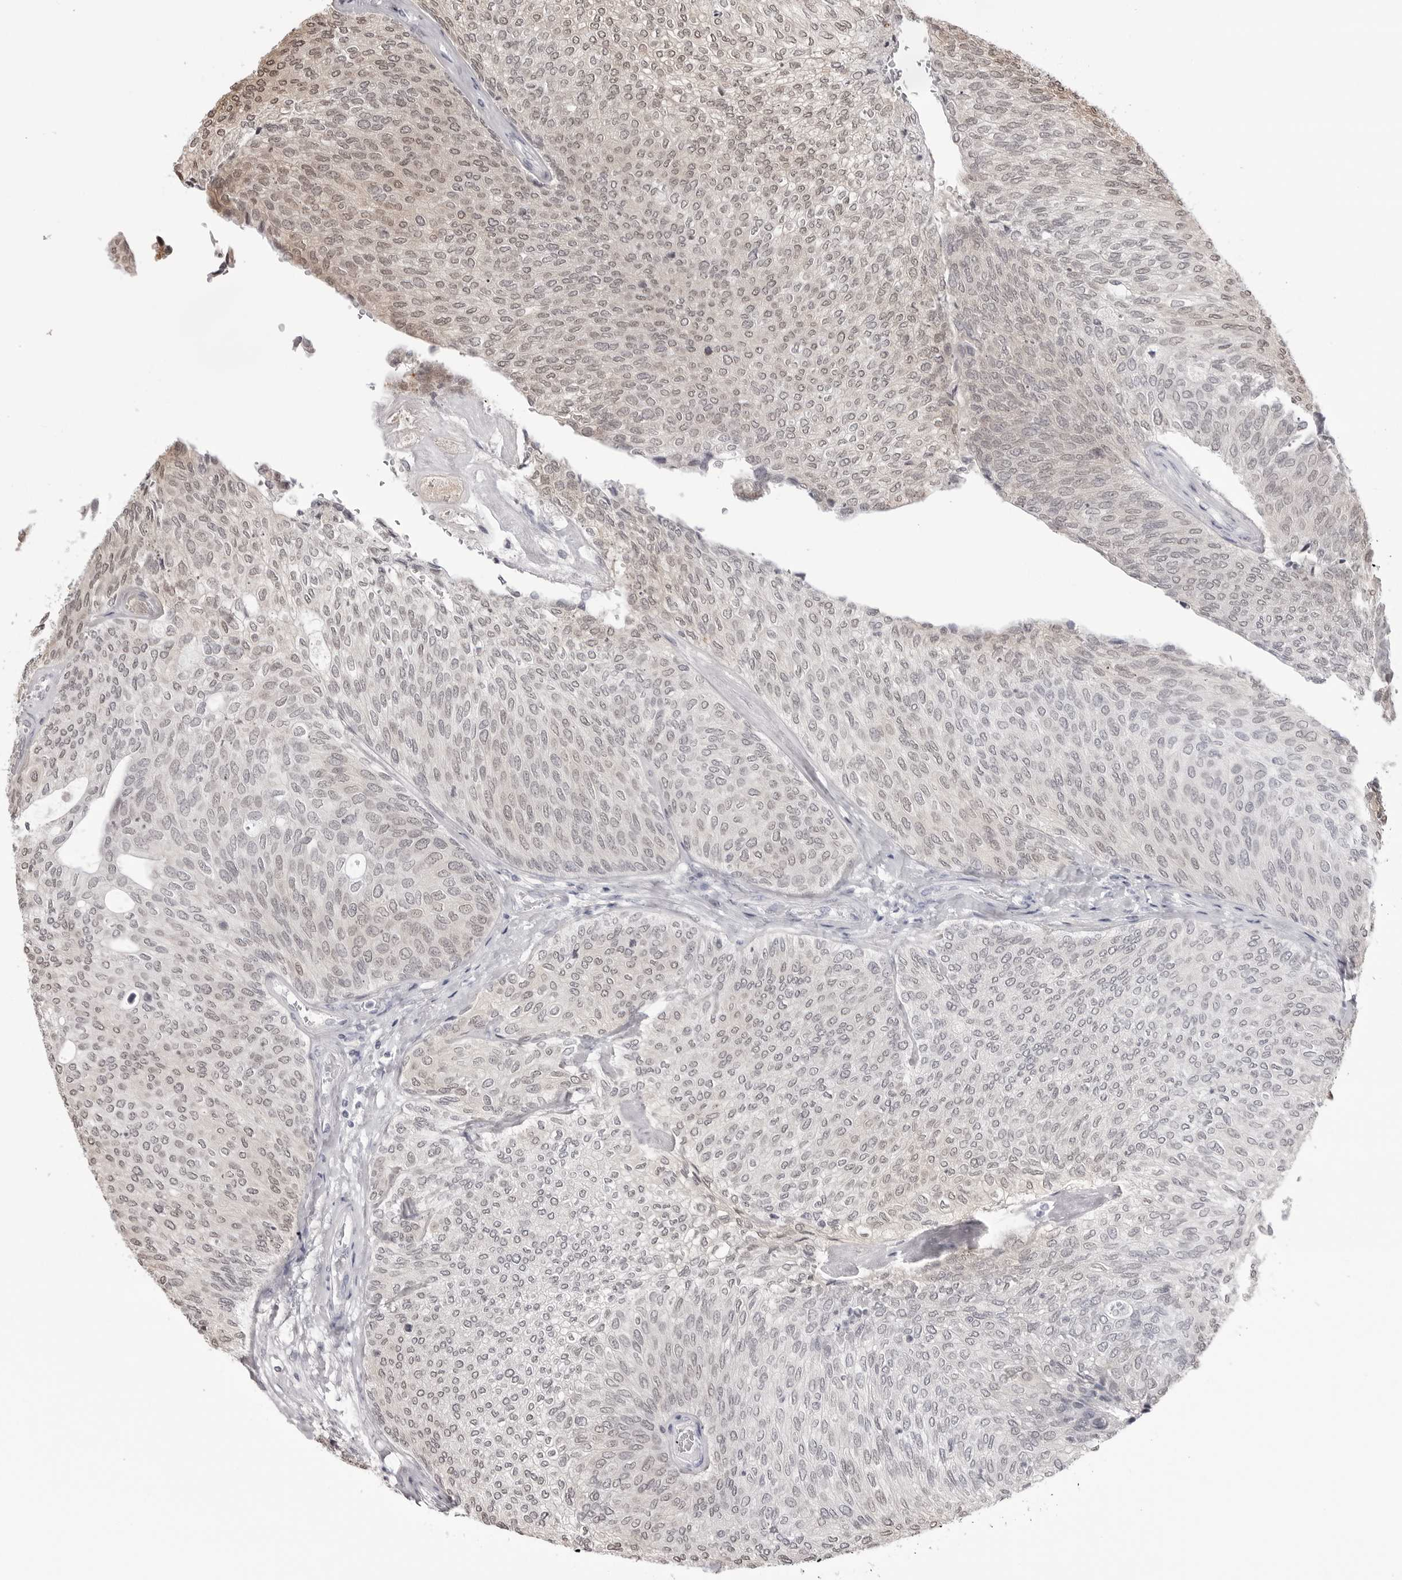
{"staining": {"intensity": "weak", "quantity": ">75%", "location": "nuclear"}, "tissue": "urothelial cancer", "cell_type": "Tumor cells", "image_type": "cancer", "snomed": [{"axis": "morphology", "description": "Urothelial carcinoma, Low grade"}, {"axis": "topography", "description": "Urinary bladder"}], "caption": "There is low levels of weak nuclear positivity in tumor cells of urothelial cancer, as demonstrated by immunohistochemical staining (brown color).", "gene": "YWHAG", "patient": {"sex": "female", "age": 79}}